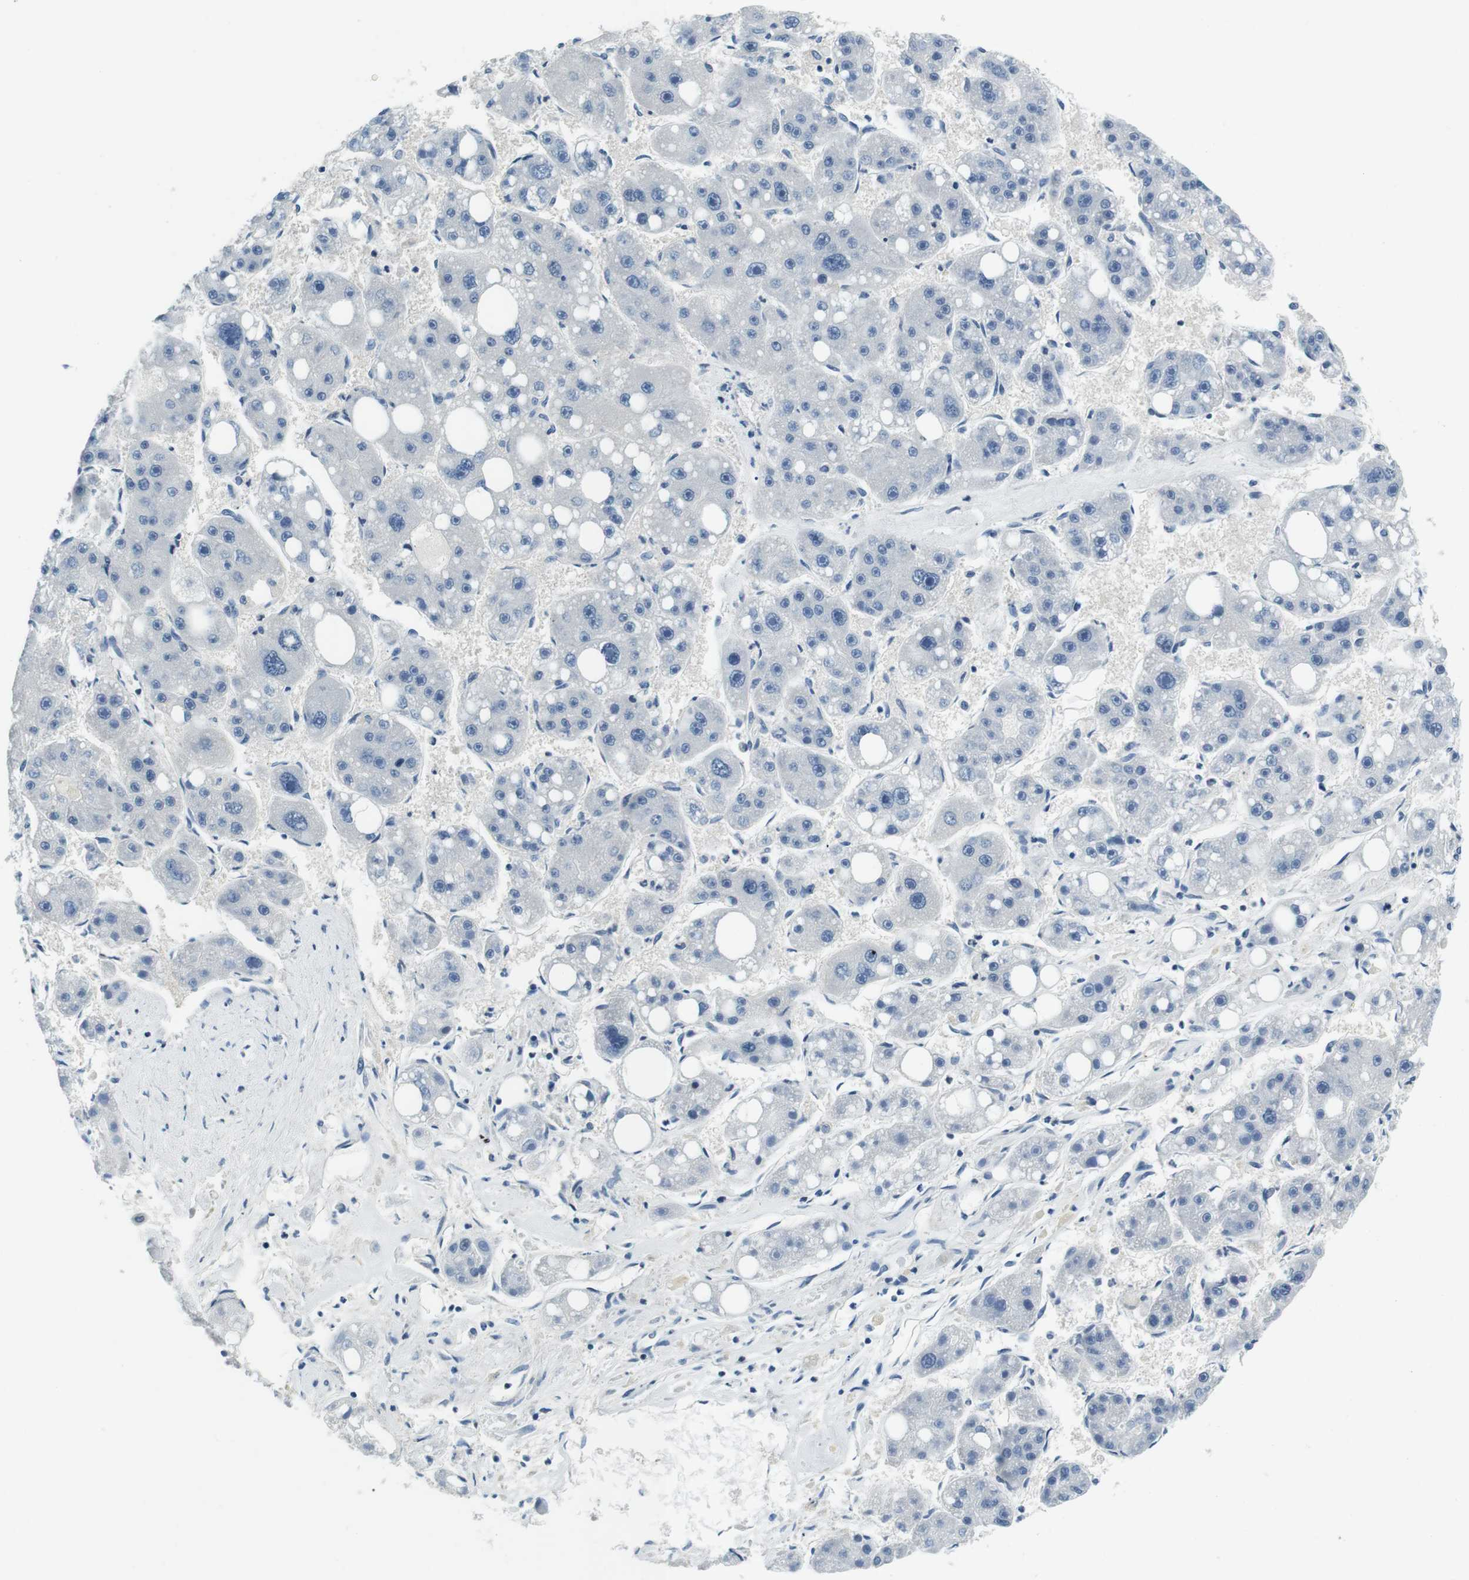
{"staining": {"intensity": "negative", "quantity": "none", "location": "none"}, "tissue": "liver cancer", "cell_type": "Tumor cells", "image_type": "cancer", "snomed": [{"axis": "morphology", "description": "Carcinoma, Hepatocellular, NOS"}, {"axis": "topography", "description": "Liver"}], "caption": "DAB (3,3'-diaminobenzidine) immunohistochemical staining of human hepatocellular carcinoma (liver) shows no significant expression in tumor cells. (DAB (3,3'-diaminobenzidine) immunohistochemistry, high magnification).", "gene": "KCNJ5", "patient": {"sex": "female", "age": 61}}